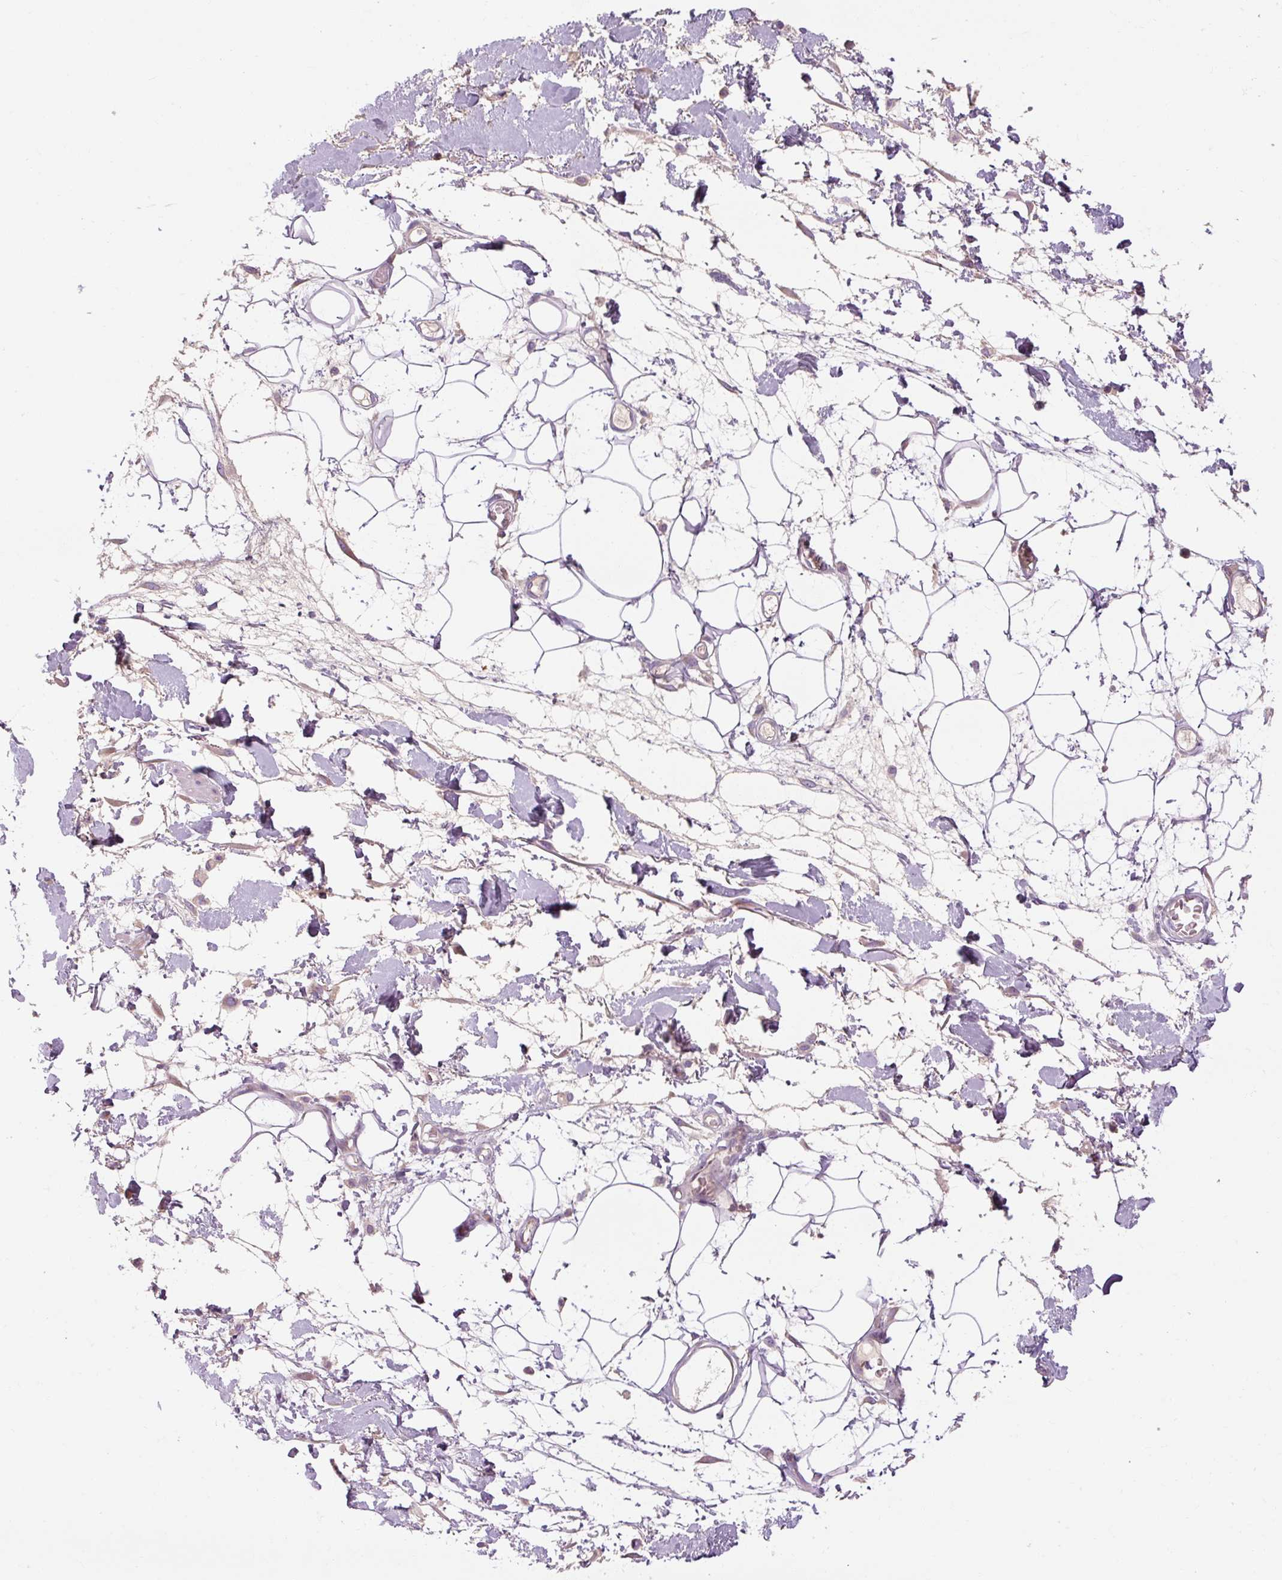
{"staining": {"intensity": "negative", "quantity": "none", "location": "none"}, "tissue": "adipose tissue", "cell_type": "Adipocytes", "image_type": "normal", "snomed": [{"axis": "morphology", "description": "Normal tissue, NOS"}, {"axis": "topography", "description": "Vulva"}, {"axis": "topography", "description": "Peripheral nerve tissue"}], "caption": "Immunohistochemical staining of unremarkable human adipose tissue displays no significant positivity in adipocytes.", "gene": "TIGD2", "patient": {"sex": "female", "age": 68}}